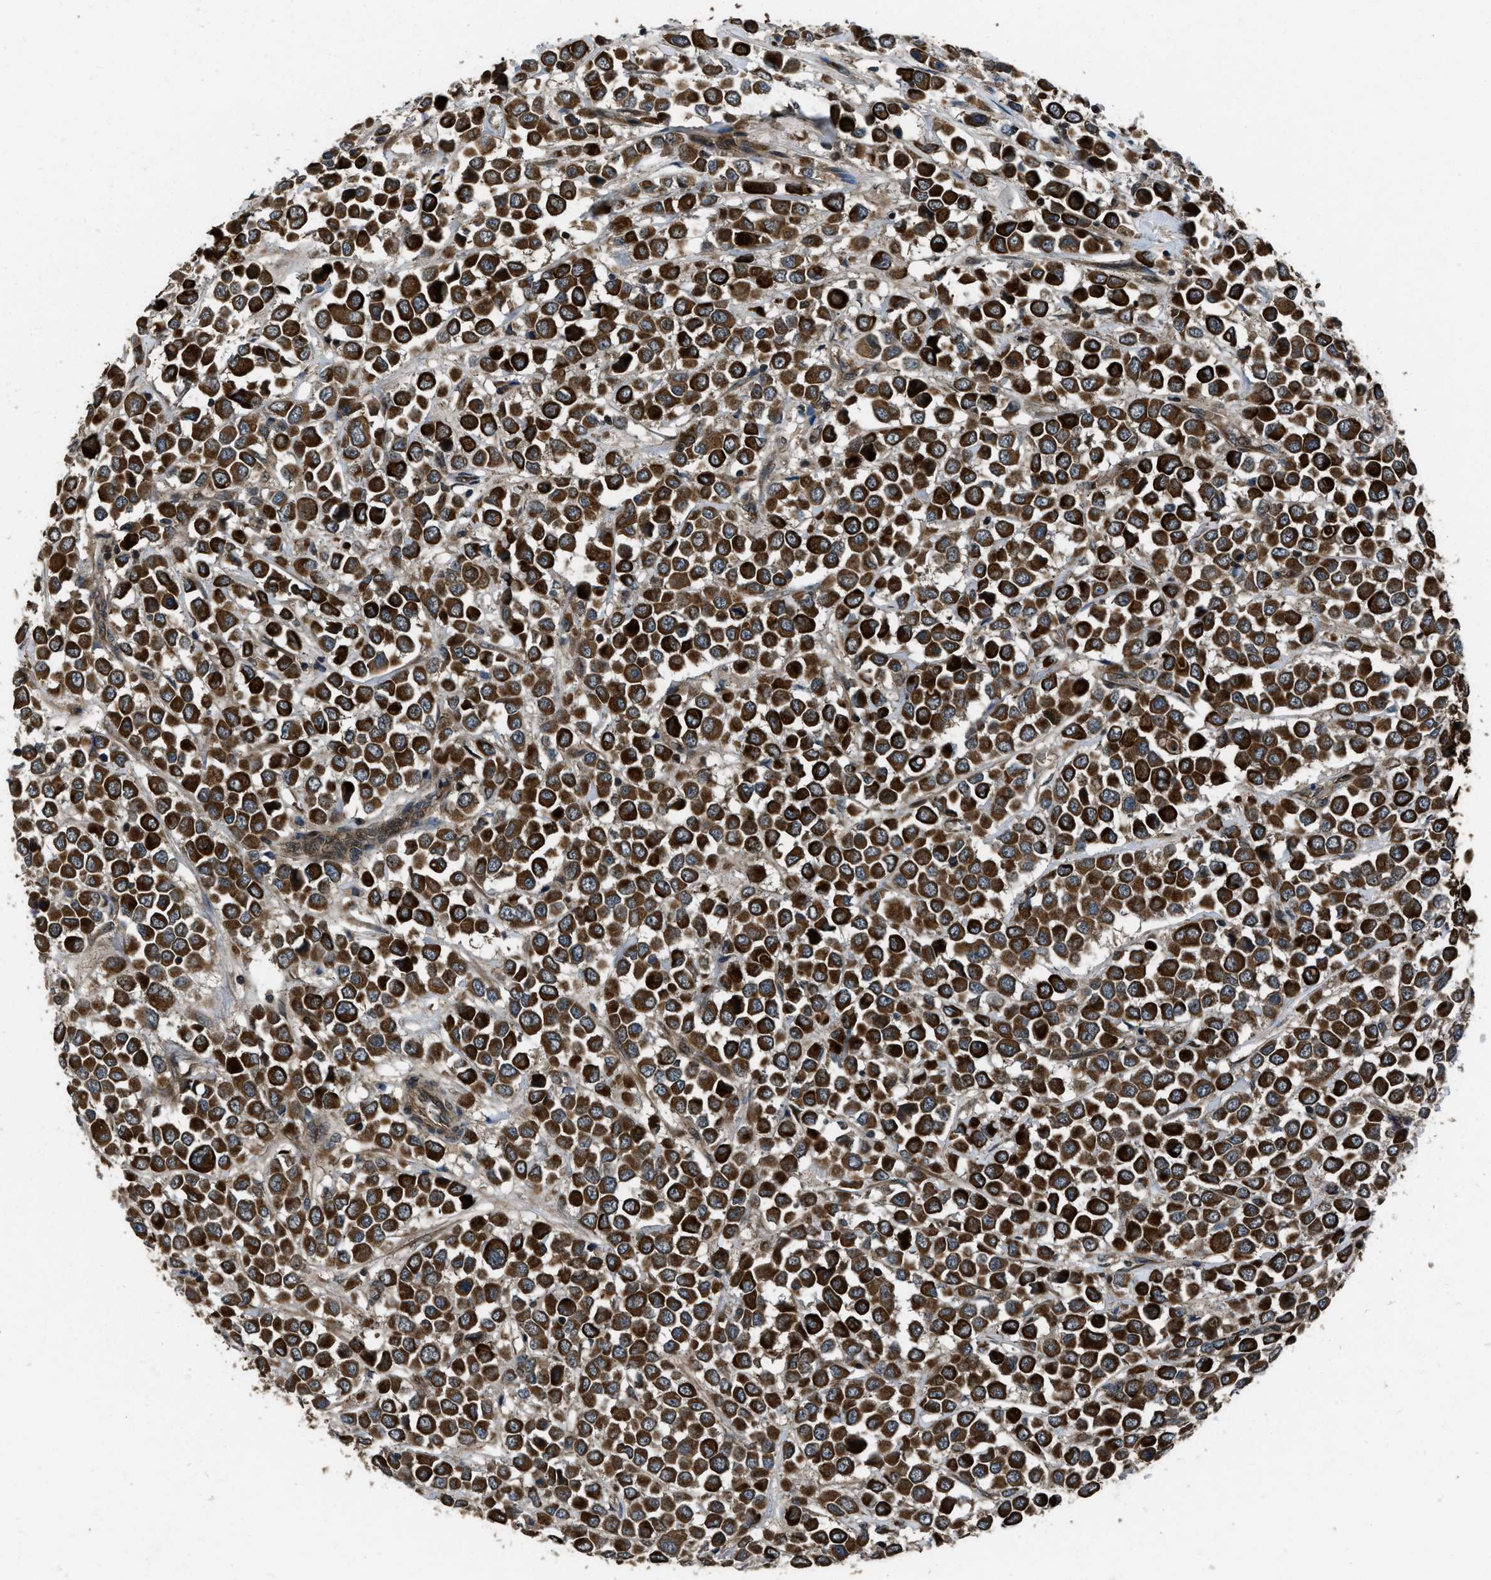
{"staining": {"intensity": "strong", "quantity": ">75%", "location": "cytoplasmic/membranous"}, "tissue": "breast cancer", "cell_type": "Tumor cells", "image_type": "cancer", "snomed": [{"axis": "morphology", "description": "Duct carcinoma"}, {"axis": "topography", "description": "Breast"}], "caption": "Immunohistochemistry (DAB) staining of human breast cancer exhibits strong cytoplasmic/membranous protein staining in about >75% of tumor cells. Using DAB (3,3'-diaminobenzidine) (brown) and hematoxylin (blue) stains, captured at high magnification using brightfield microscopy.", "gene": "IRAK4", "patient": {"sex": "female", "age": 61}}